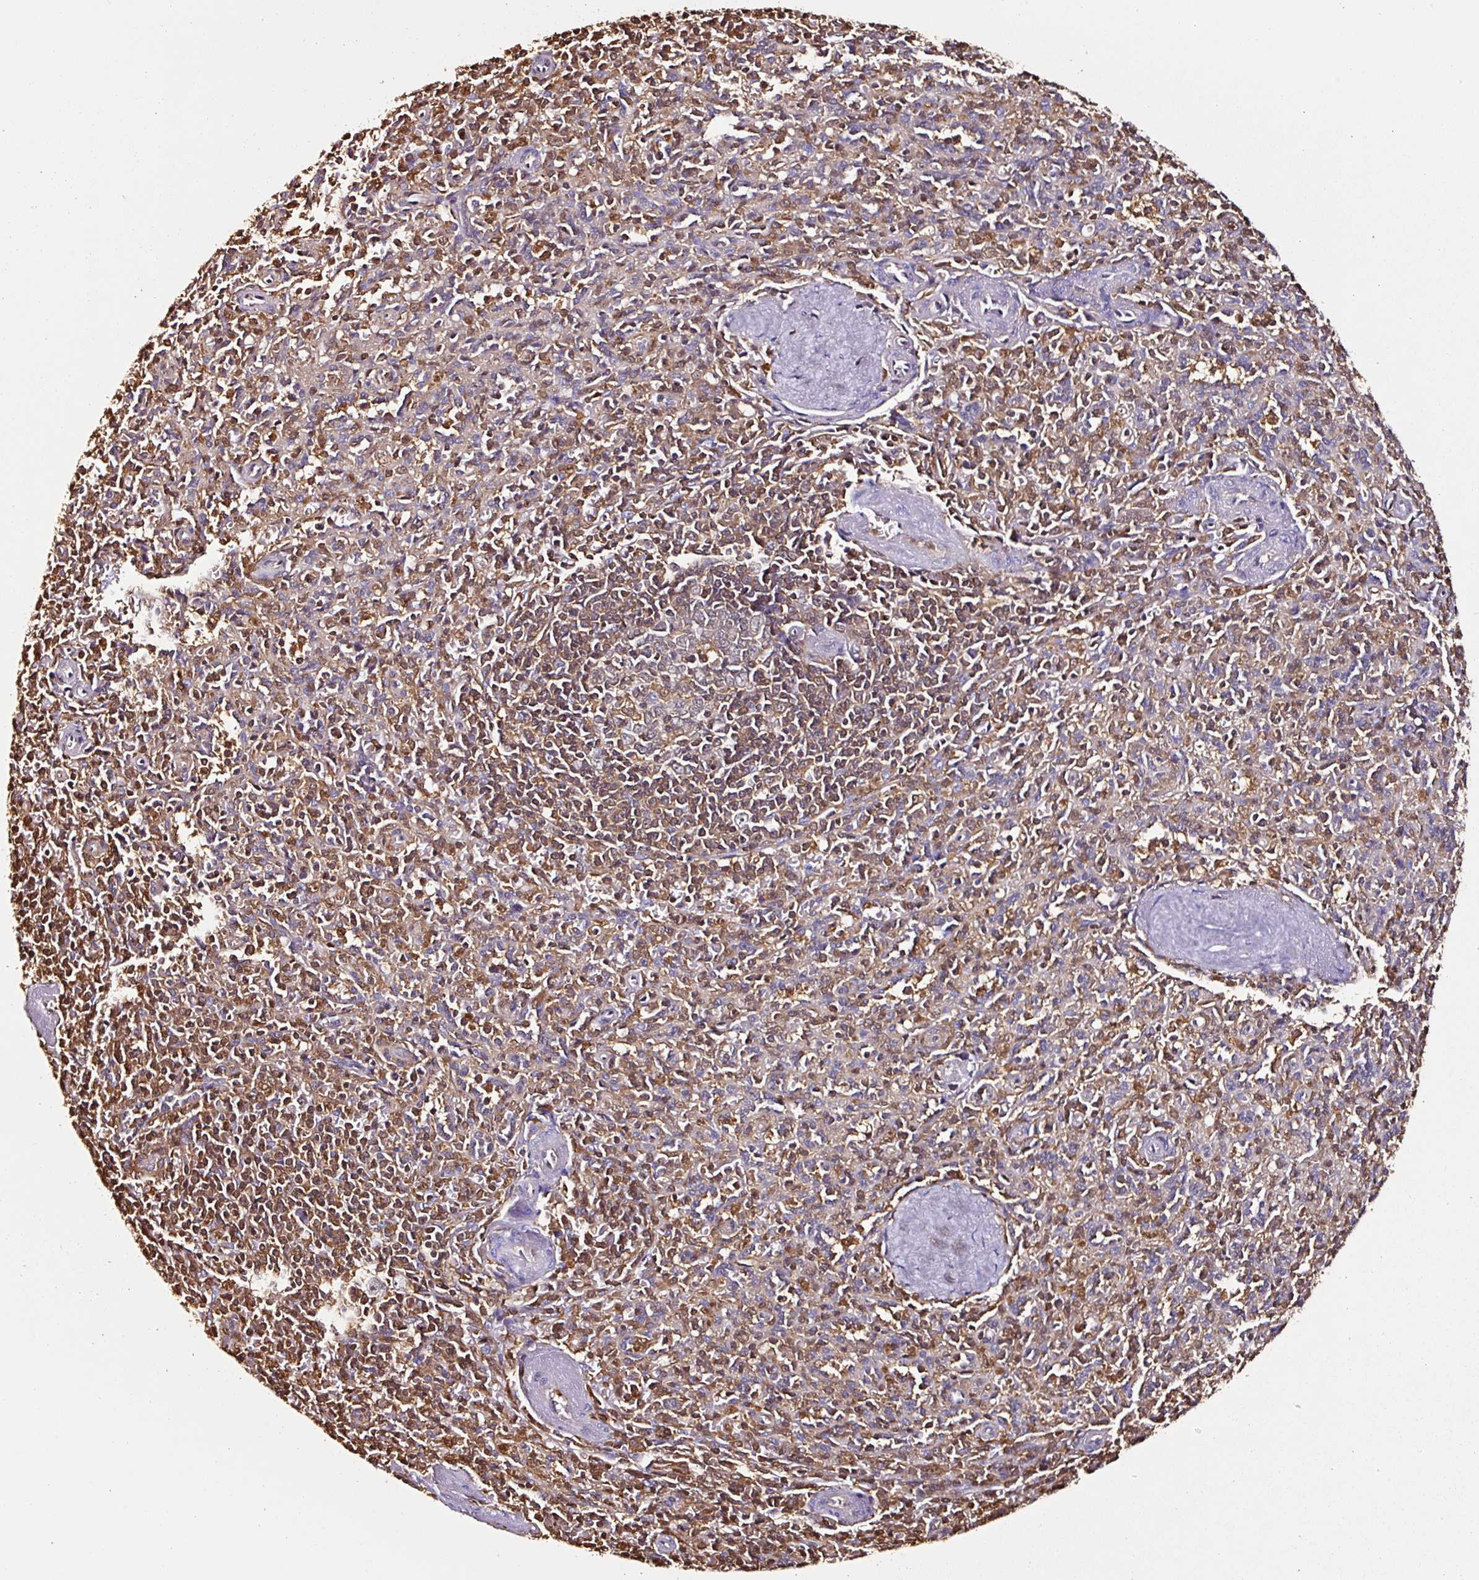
{"staining": {"intensity": "moderate", "quantity": "25%-75%", "location": "cytoplasmic/membranous,nuclear"}, "tissue": "spleen", "cell_type": "Cells in red pulp", "image_type": "normal", "snomed": [{"axis": "morphology", "description": "Normal tissue, NOS"}, {"axis": "topography", "description": "Spleen"}], "caption": "DAB immunohistochemical staining of benign spleen displays moderate cytoplasmic/membranous,nuclear protein positivity in approximately 25%-75% of cells in red pulp.", "gene": "ARHGDIB", "patient": {"sex": "female", "age": 70}}